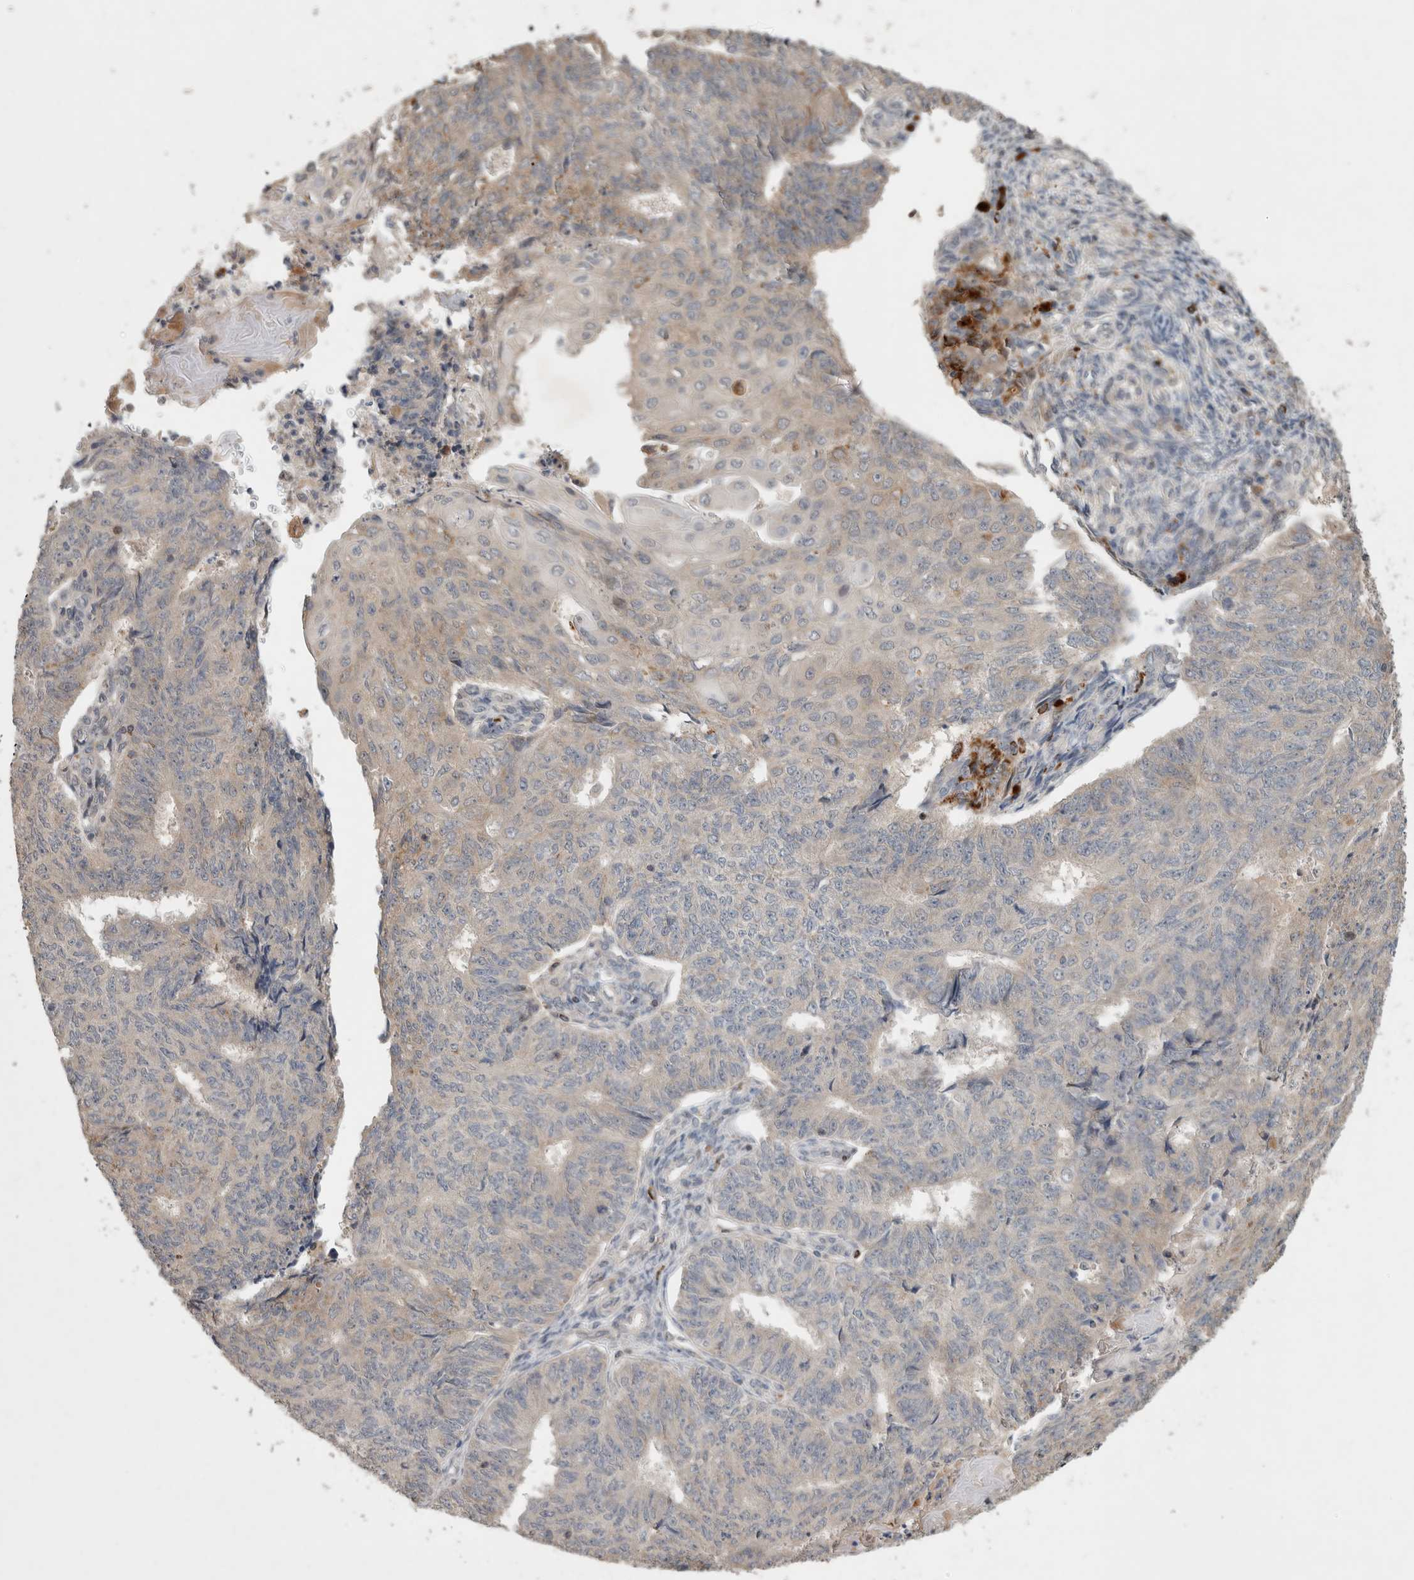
{"staining": {"intensity": "weak", "quantity": "<25%", "location": "cytoplasmic/membranous"}, "tissue": "endometrial cancer", "cell_type": "Tumor cells", "image_type": "cancer", "snomed": [{"axis": "morphology", "description": "Adenocarcinoma, NOS"}, {"axis": "topography", "description": "Endometrium"}], "caption": "Immunohistochemistry (IHC) of adenocarcinoma (endometrial) reveals no staining in tumor cells. Nuclei are stained in blue.", "gene": "SERAC1", "patient": {"sex": "female", "age": 32}}